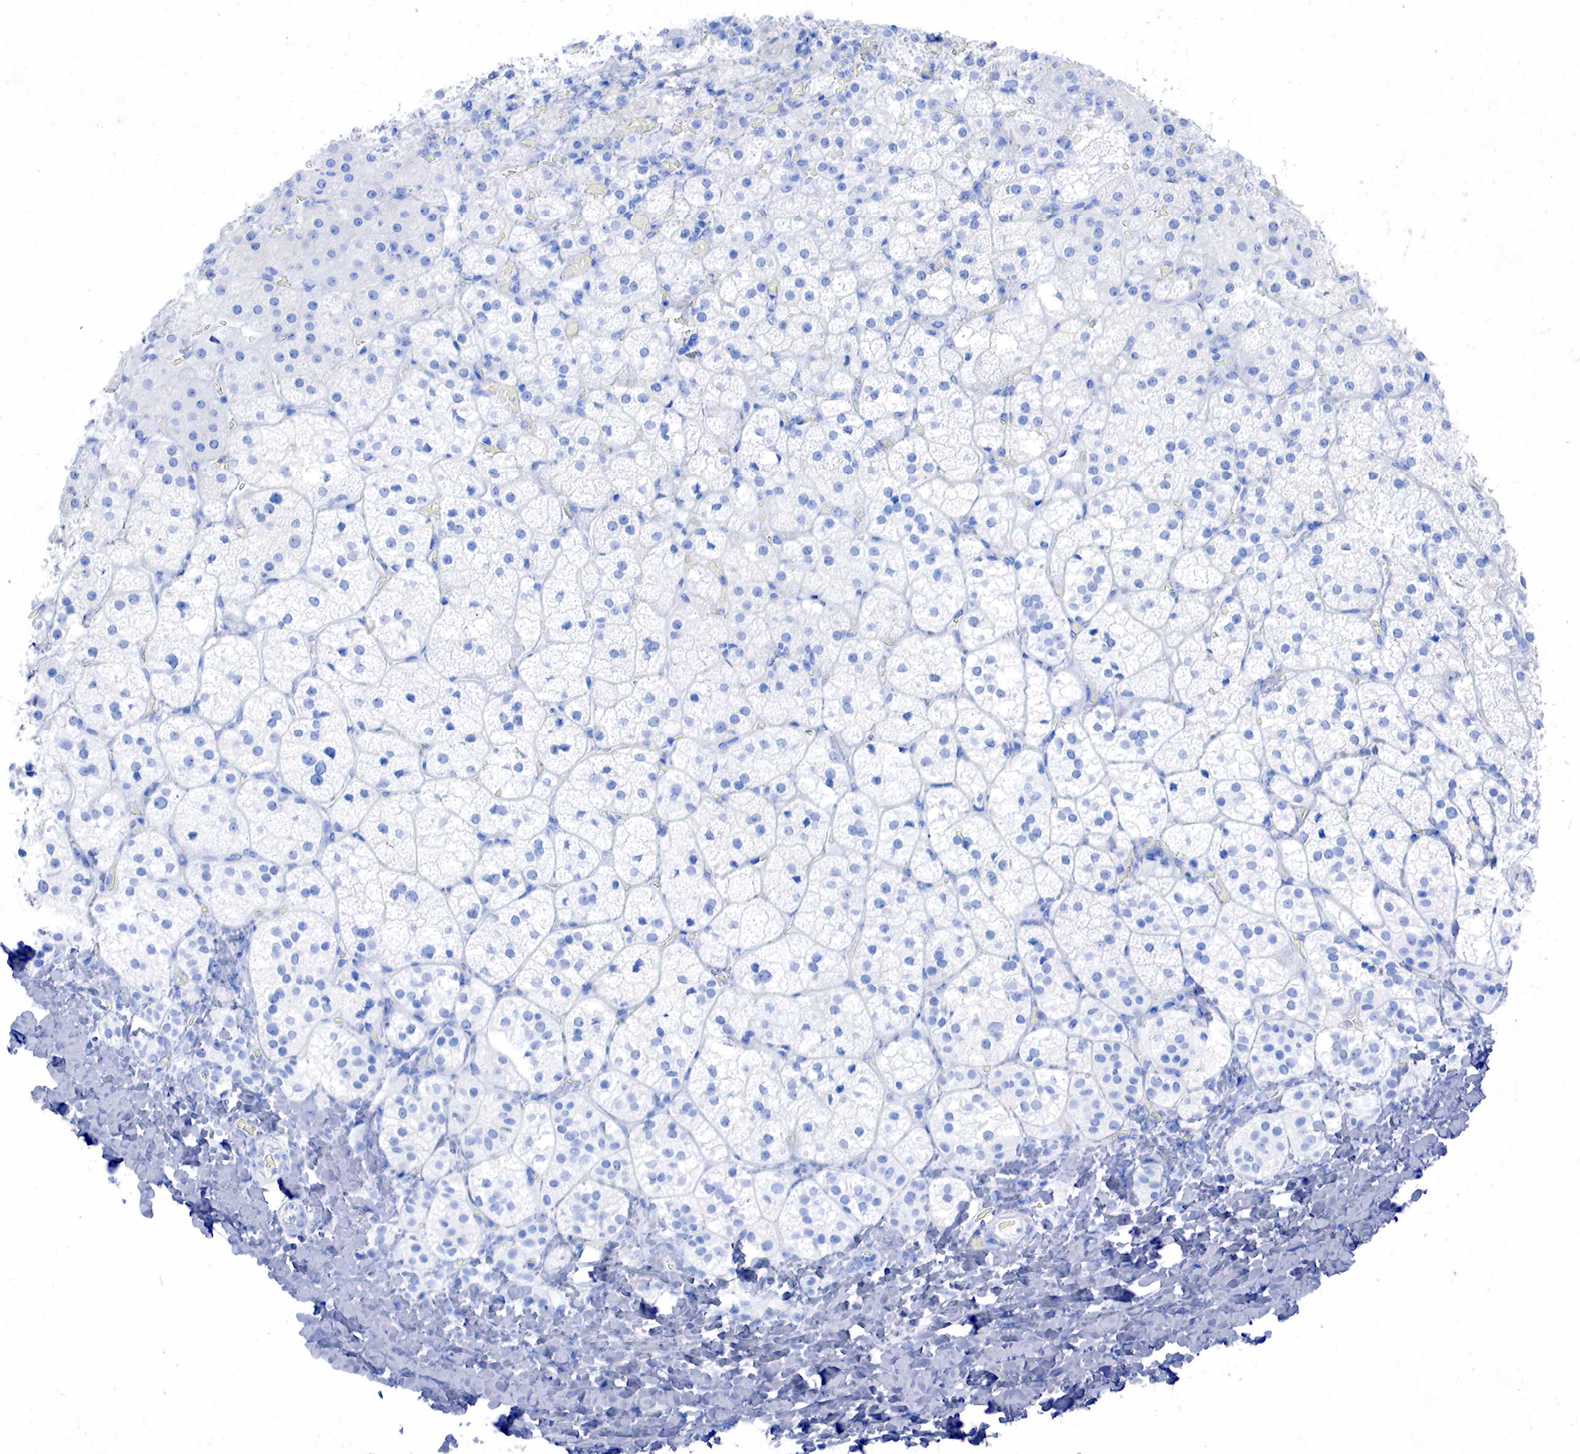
{"staining": {"intensity": "negative", "quantity": "none", "location": "none"}, "tissue": "adrenal gland", "cell_type": "Glandular cells", "image_type": "normal", "snomed": [{"axis": "morphology", "description": "Normal tissue, NOS"}, {"axis": "topography", "description": "Adrenal gland"}], "caption": "DAB immunohistochemical staining of unremarkable human adrenal gland exhibits no significant staining in glandular cells.", "gene": "PTH", "patient": {"sex": "male", "age": 53}}